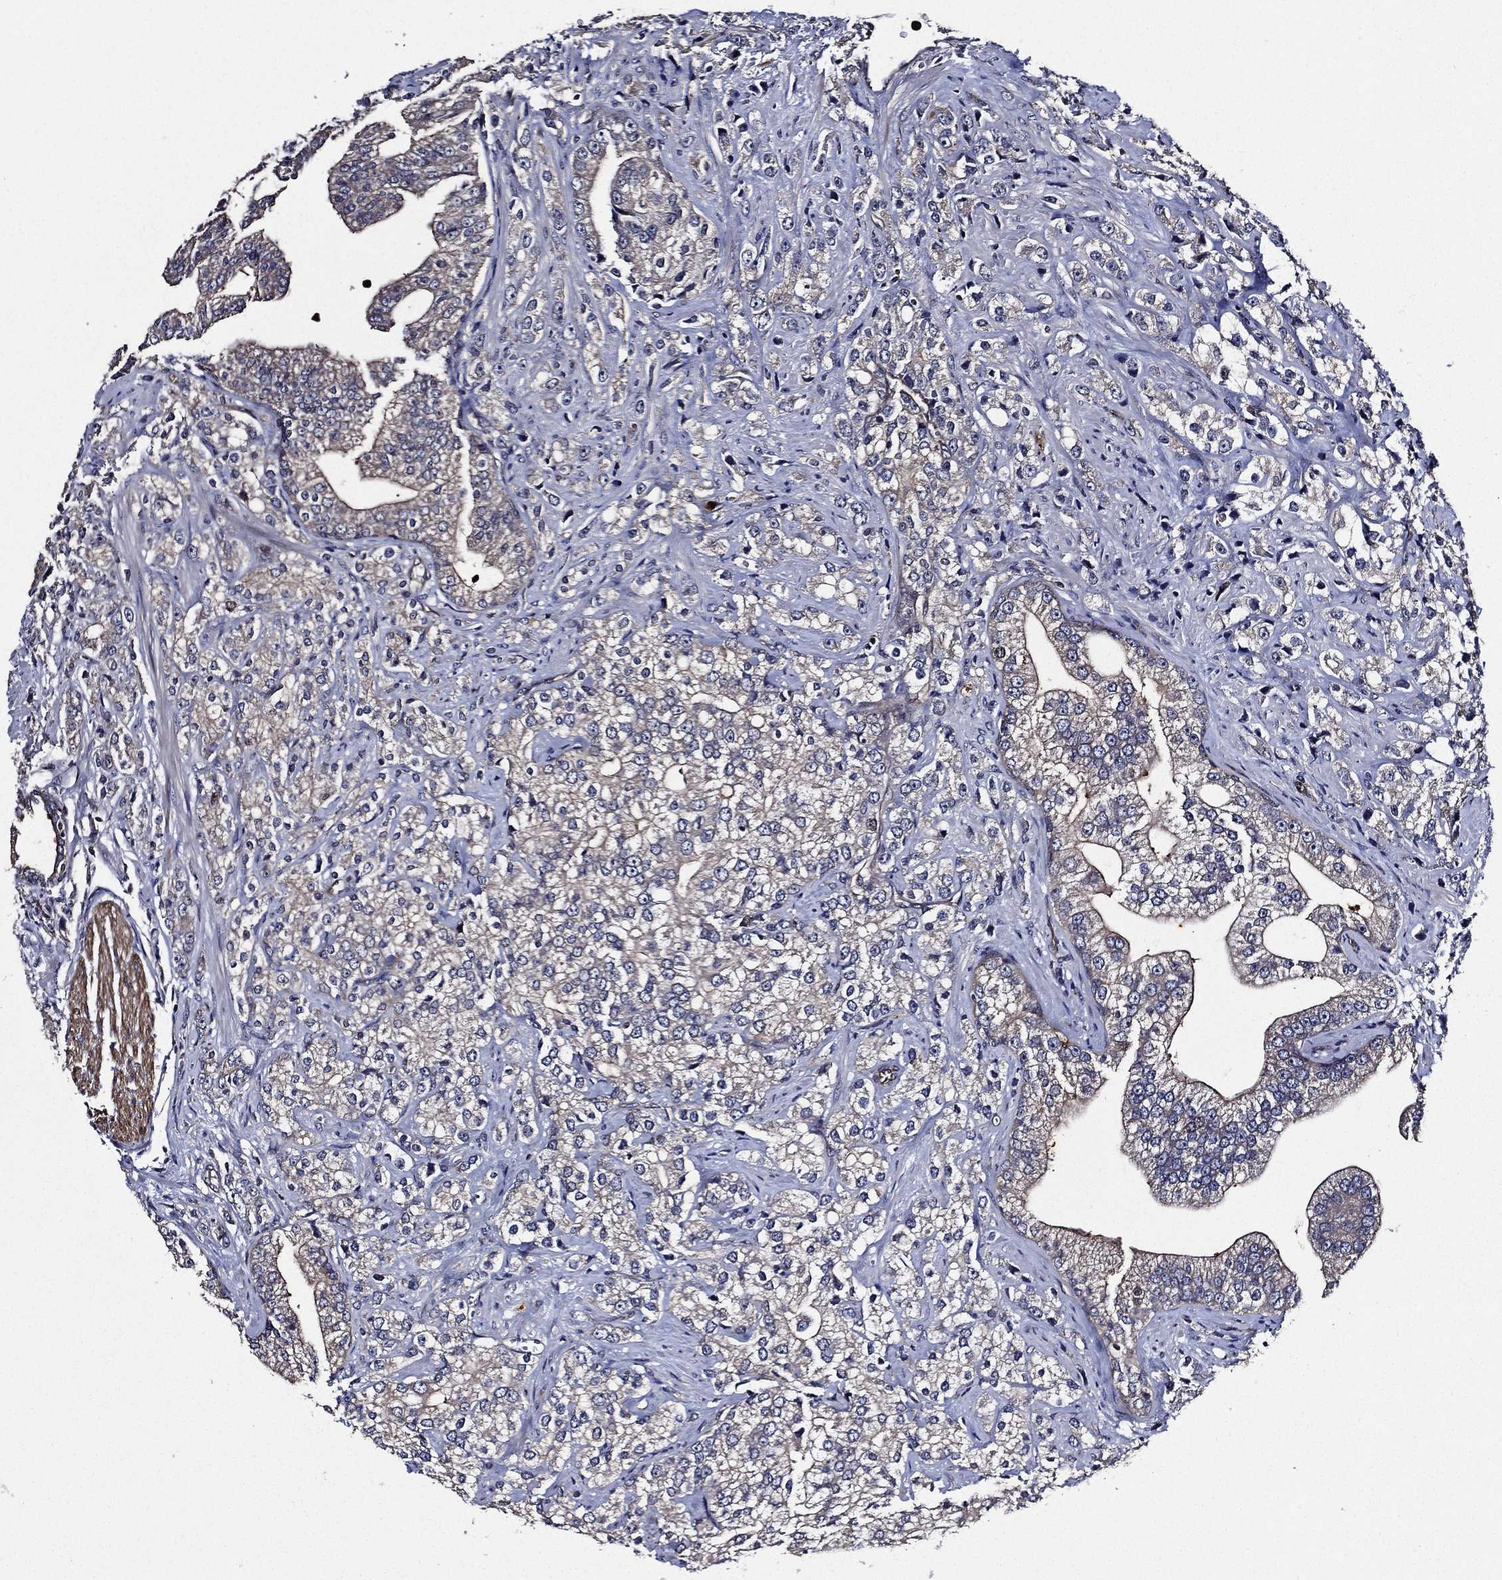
{"staining": {"intensity": "moderate", "quantity": "<25%", "location": "cytoplasmic/membranous"}, "tissue": "prostate cancer", "cell_type": "Tumor cells", "image_type": "cancer", "snomed": [{"axis": "morphology", "description": "Adenocarcinoma, NOS"}, {"axis": "topography", "description": "Prostate and seminal vesicle, NOS"}, {"axis": "topography", "description": "Prostate"}], "caption": "An immunohistochemistry (IHC) photomicrograph of neoplastic tissue is shown. Protein staining in brown labels moderate cytoplasmic/membranous positivity in prostate cancer within tumor cells.", "gene": "KIF20B", "patient": {"sex": "male", "age": 68}}